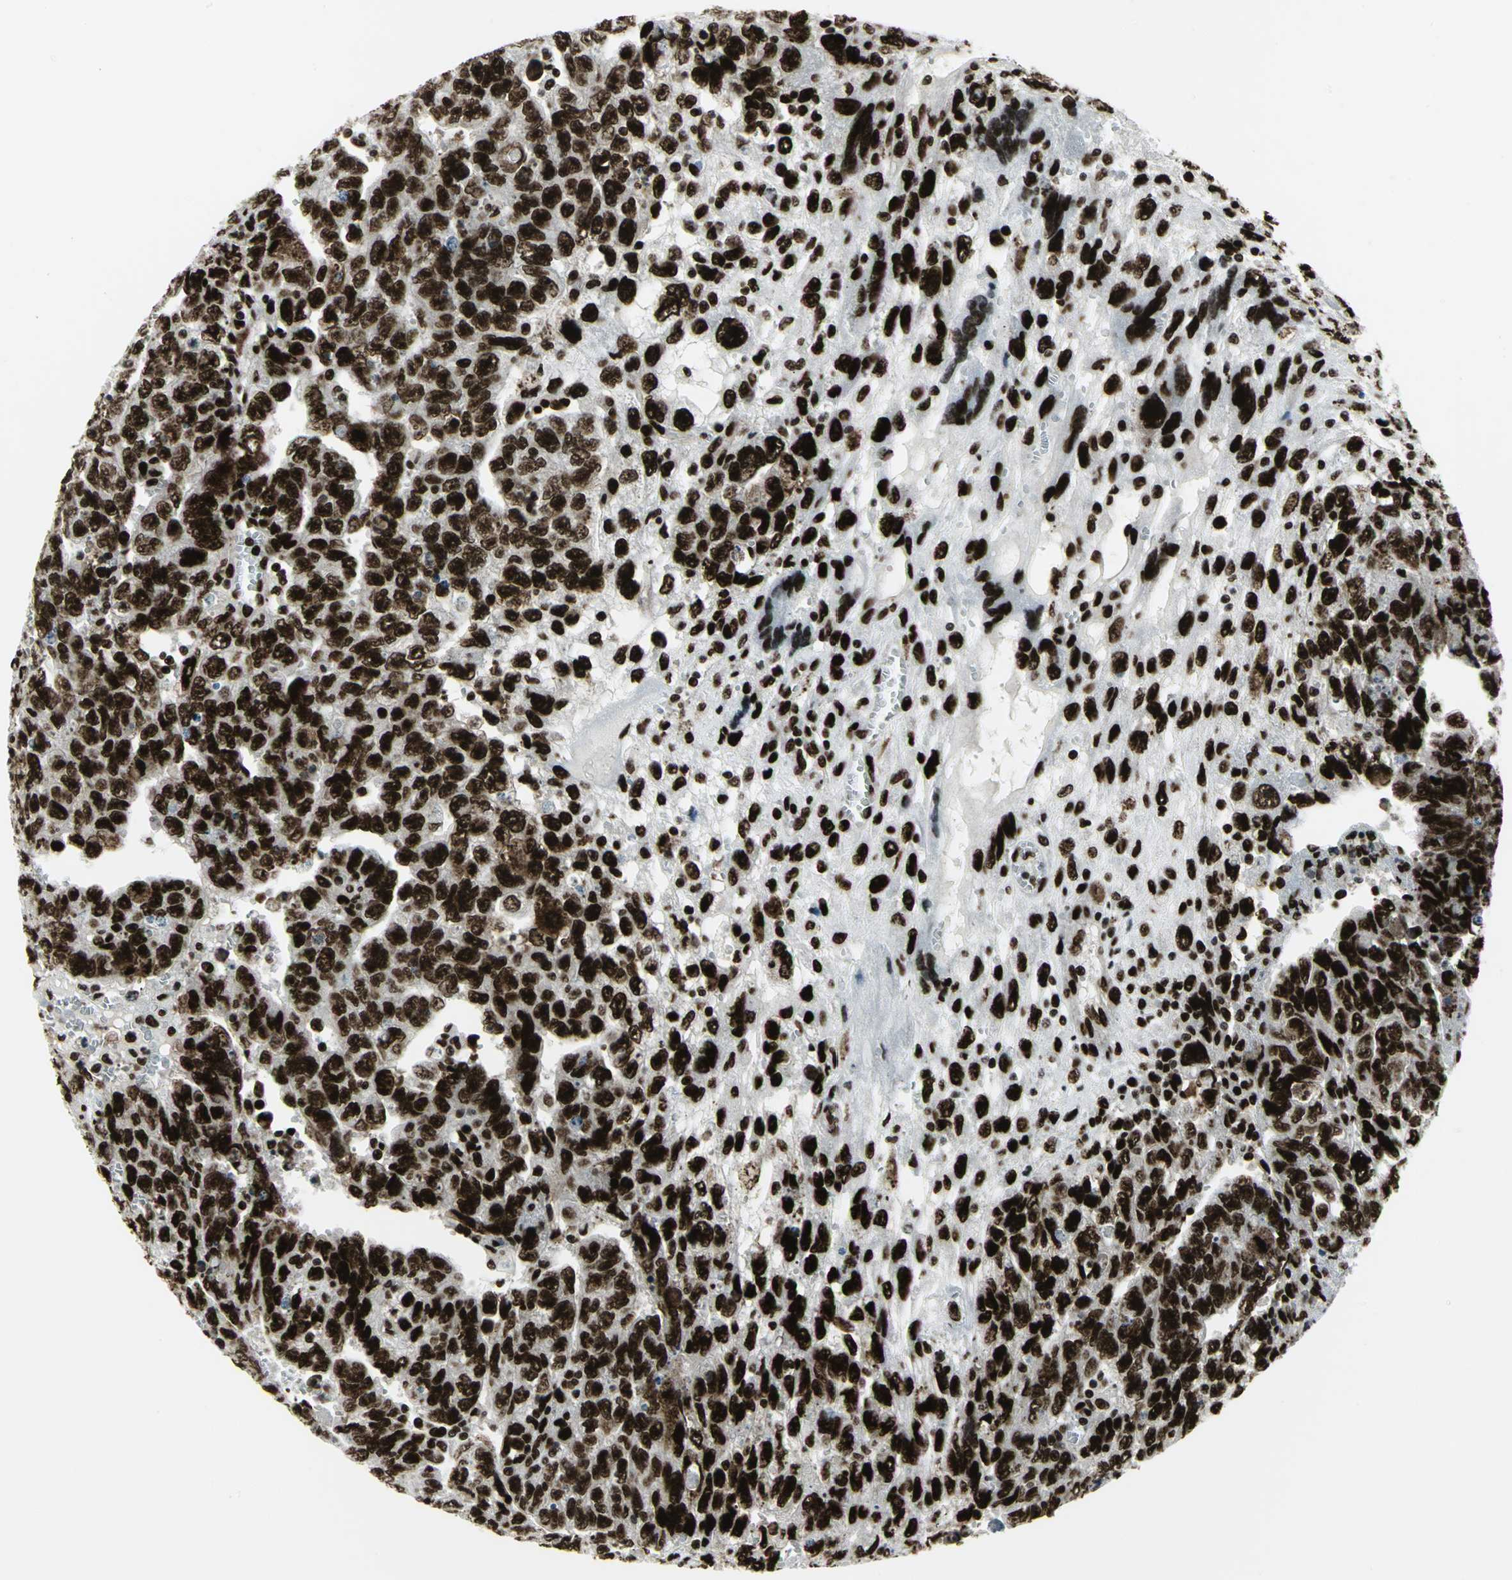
{"staining": {"intensity": "strong", "quantity": ">75%", "location": "nuclear"}, "tissue": "testis cancer", "cell_type": "Tumor cells", "image_type": "cancer", "snomed": [{"axis": "morphology", "description": "Carcinoma, Embryonal, NOS"}, {"axis": "topography", "description": "Testis"}], "caption": "Immunohistochemical staining of testis cancer (embryonal carcinoma) displays strong nuclear protein positivity in about >75% of tumor cells.", "gene": "SMARCA4", "patient": {"sex": "male", "age": 28}}